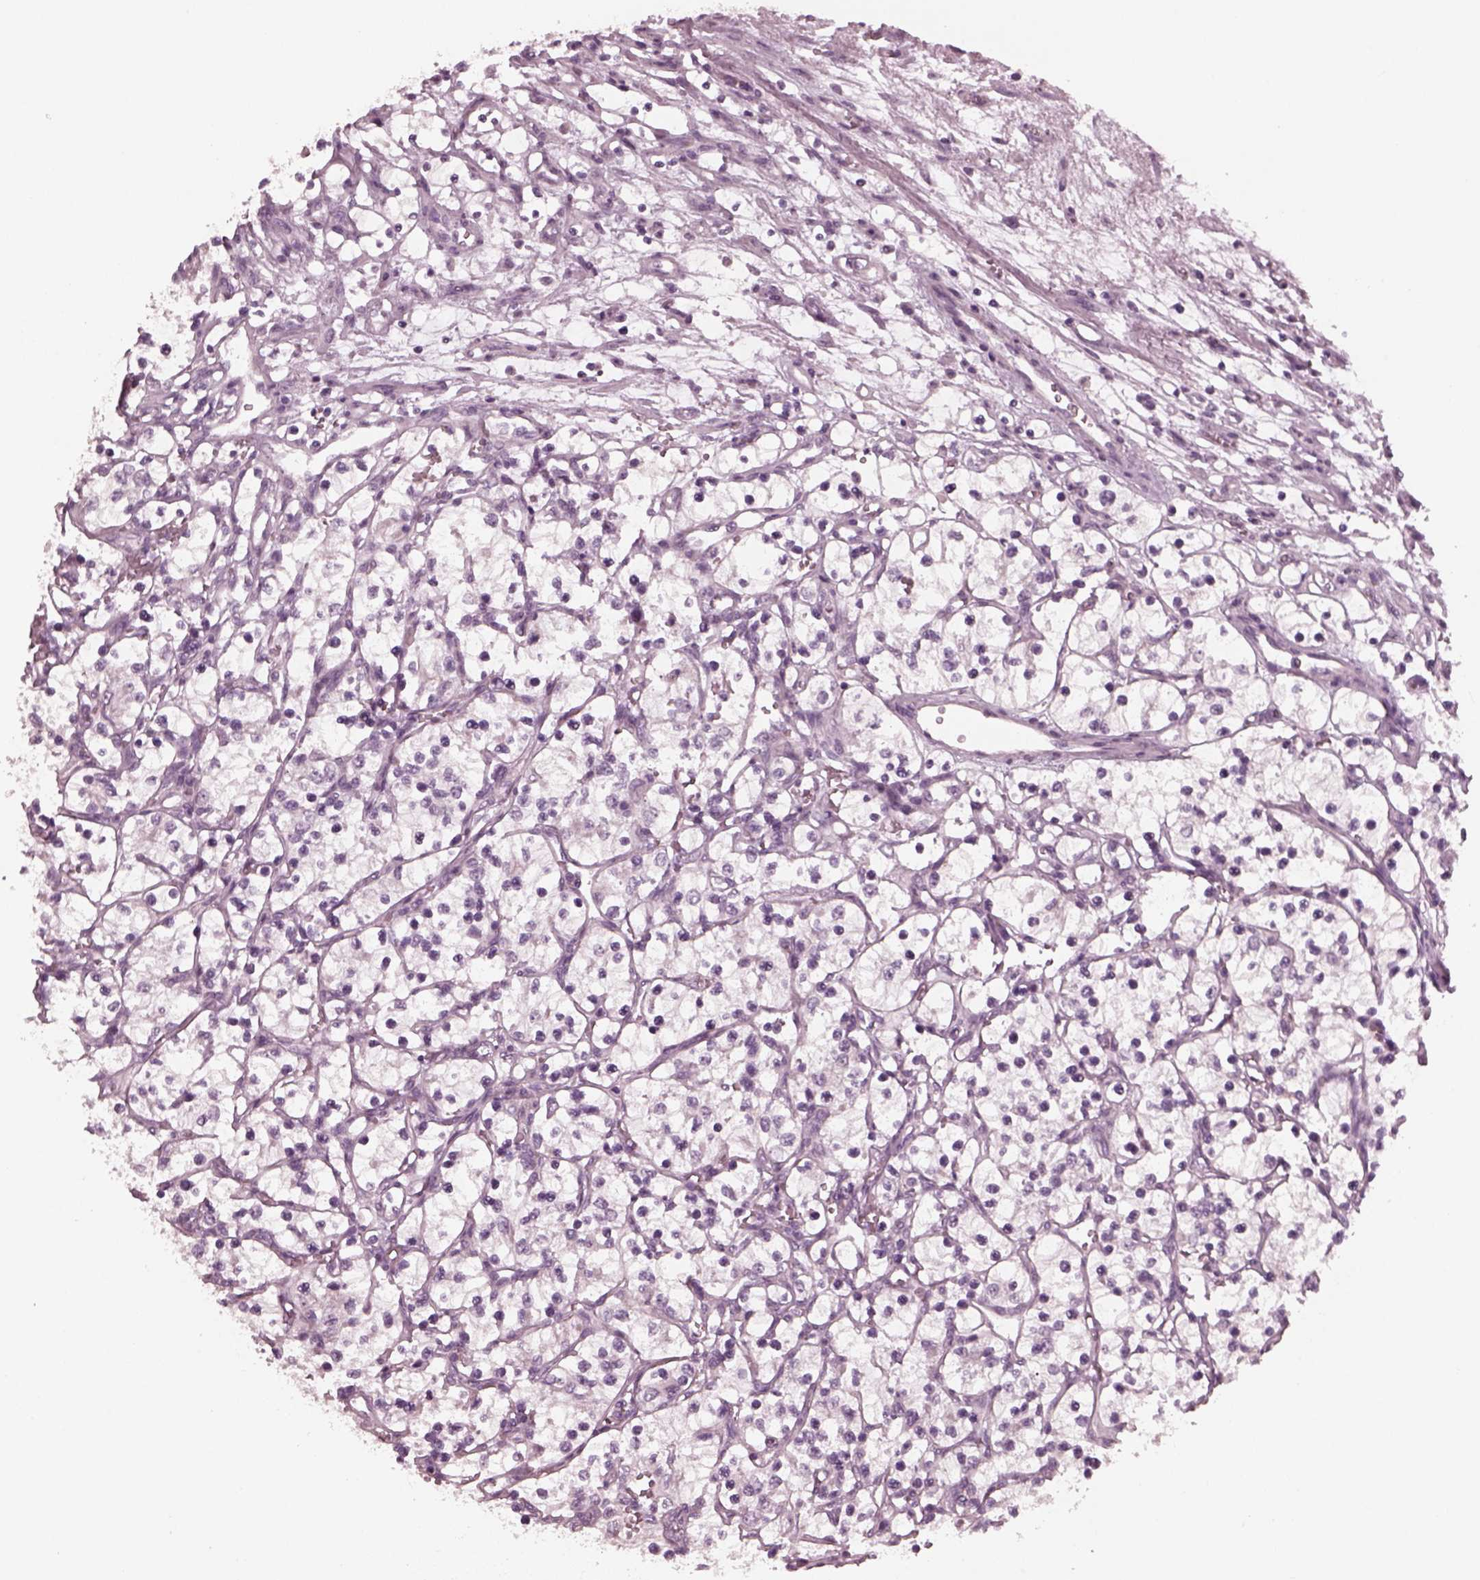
{"staining": {"intensity": "negative", "quantity": "none", "location": "none"}, "tissue": "renal cancer", "cell_type": "Tumor cells", "image_type": "cancer", "snomed": [{"axis": "morphology", "description": "Adenocarcinoma, NOS"}, {"axis": "topography", "description": "Kidney"}], "caption": "This is an IHC photomicrograph of adenocarcinoma (renal). There is no staining in tumor cells.", "gene": "YY2", "patient": {"sex": "female", "age": 69}}